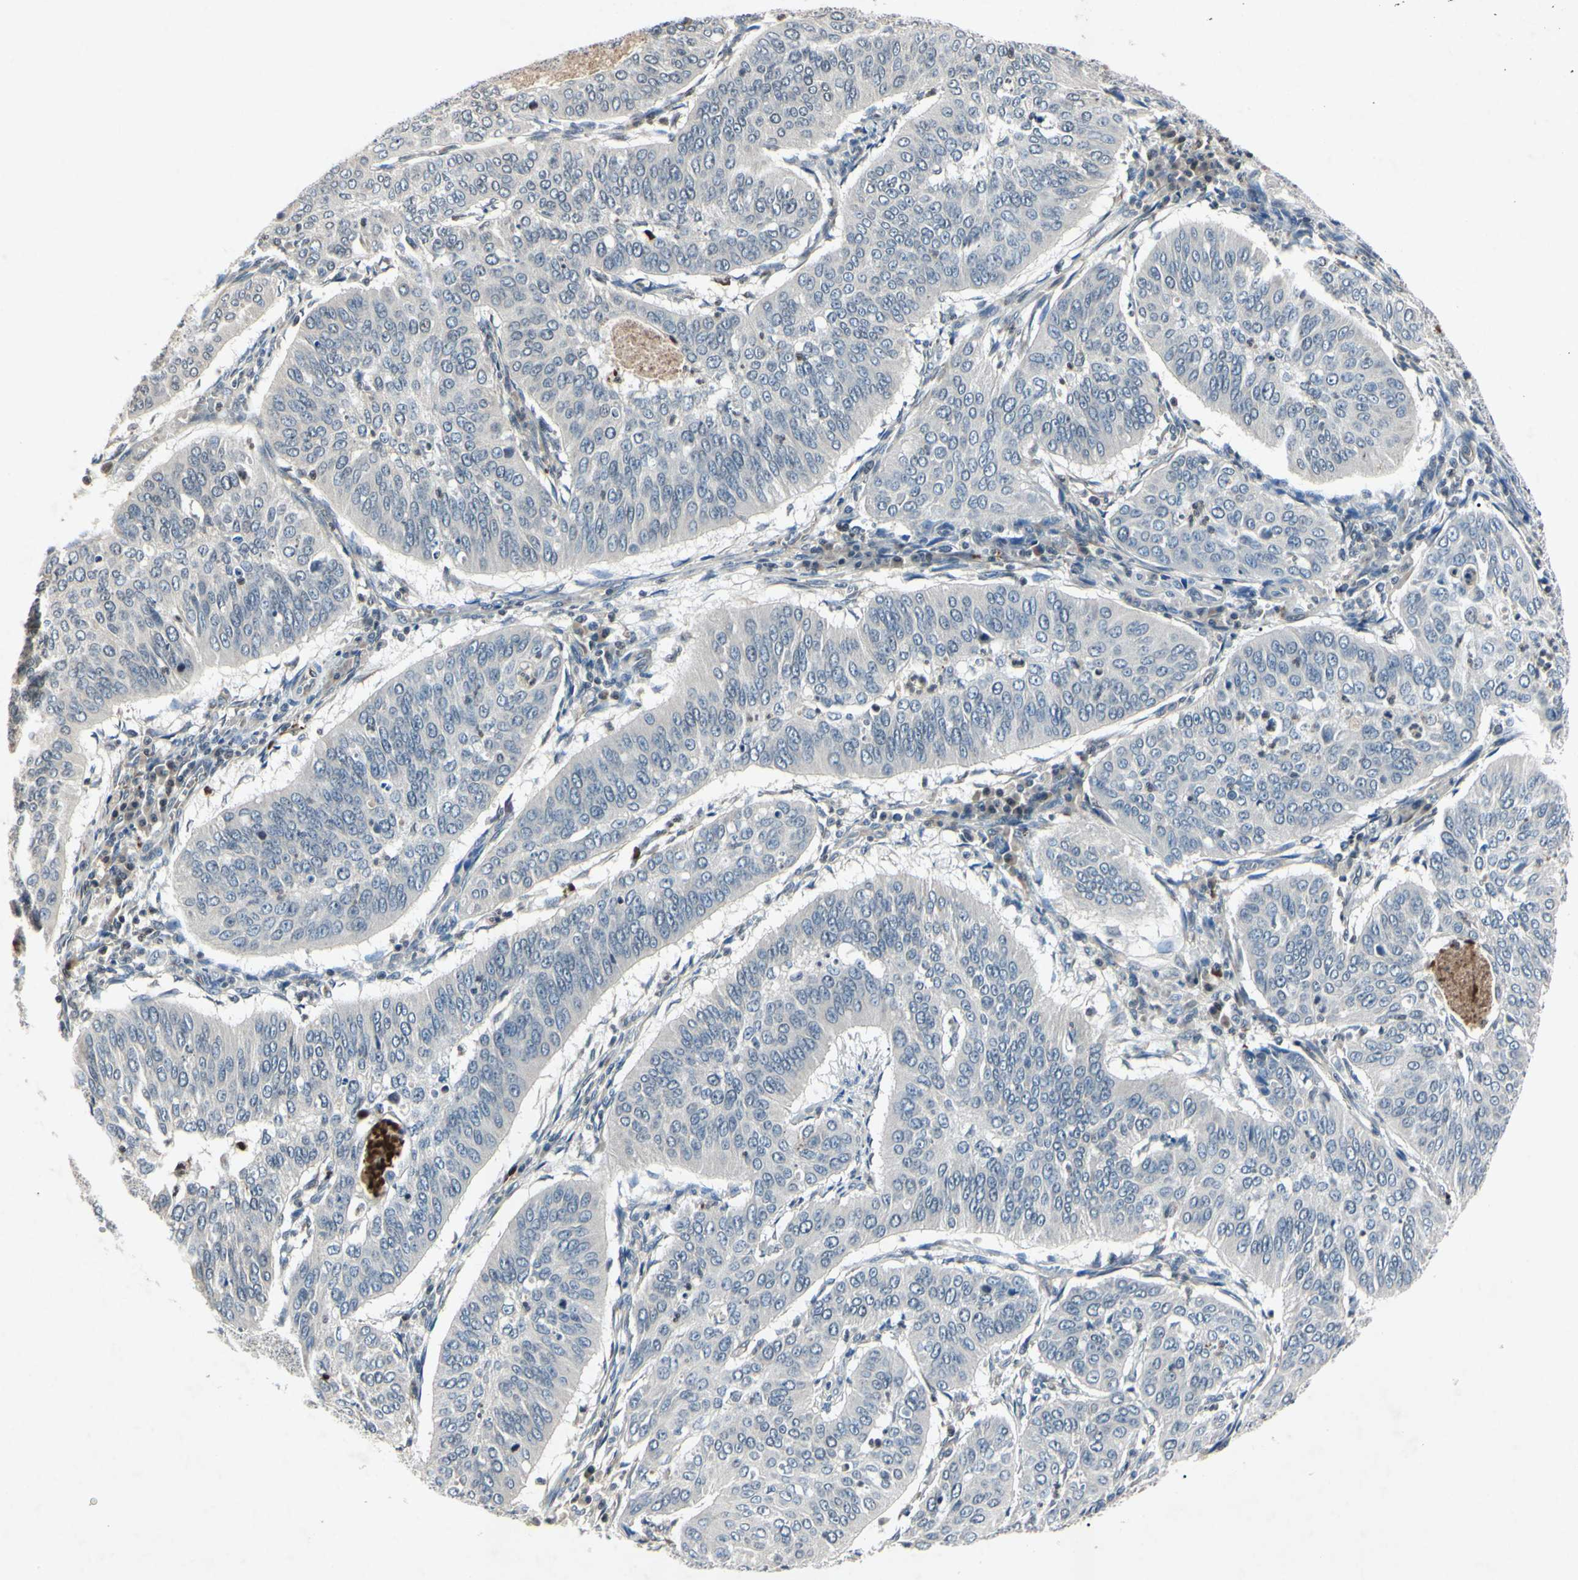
{"staining": {"intensity": "negative", "quantity": "none", "location": "none"}, "tissue": "cervical cancer", "cell_type": "Tumor cells", "image_type": "cancer", "snomed": [{"axis": "morphology", "description": "Normal tissue, NOS"}, {"axis": "morphology", "description": "Squamous cell carcinoma, NOS"}, {"axis": "topography", "description": "Cervix"}], "caption": "Tumor cells are negative for protein expression in human cervical cancer.", "gene": "AEBP1", "patient": {"sex": "female", "age": 39}}